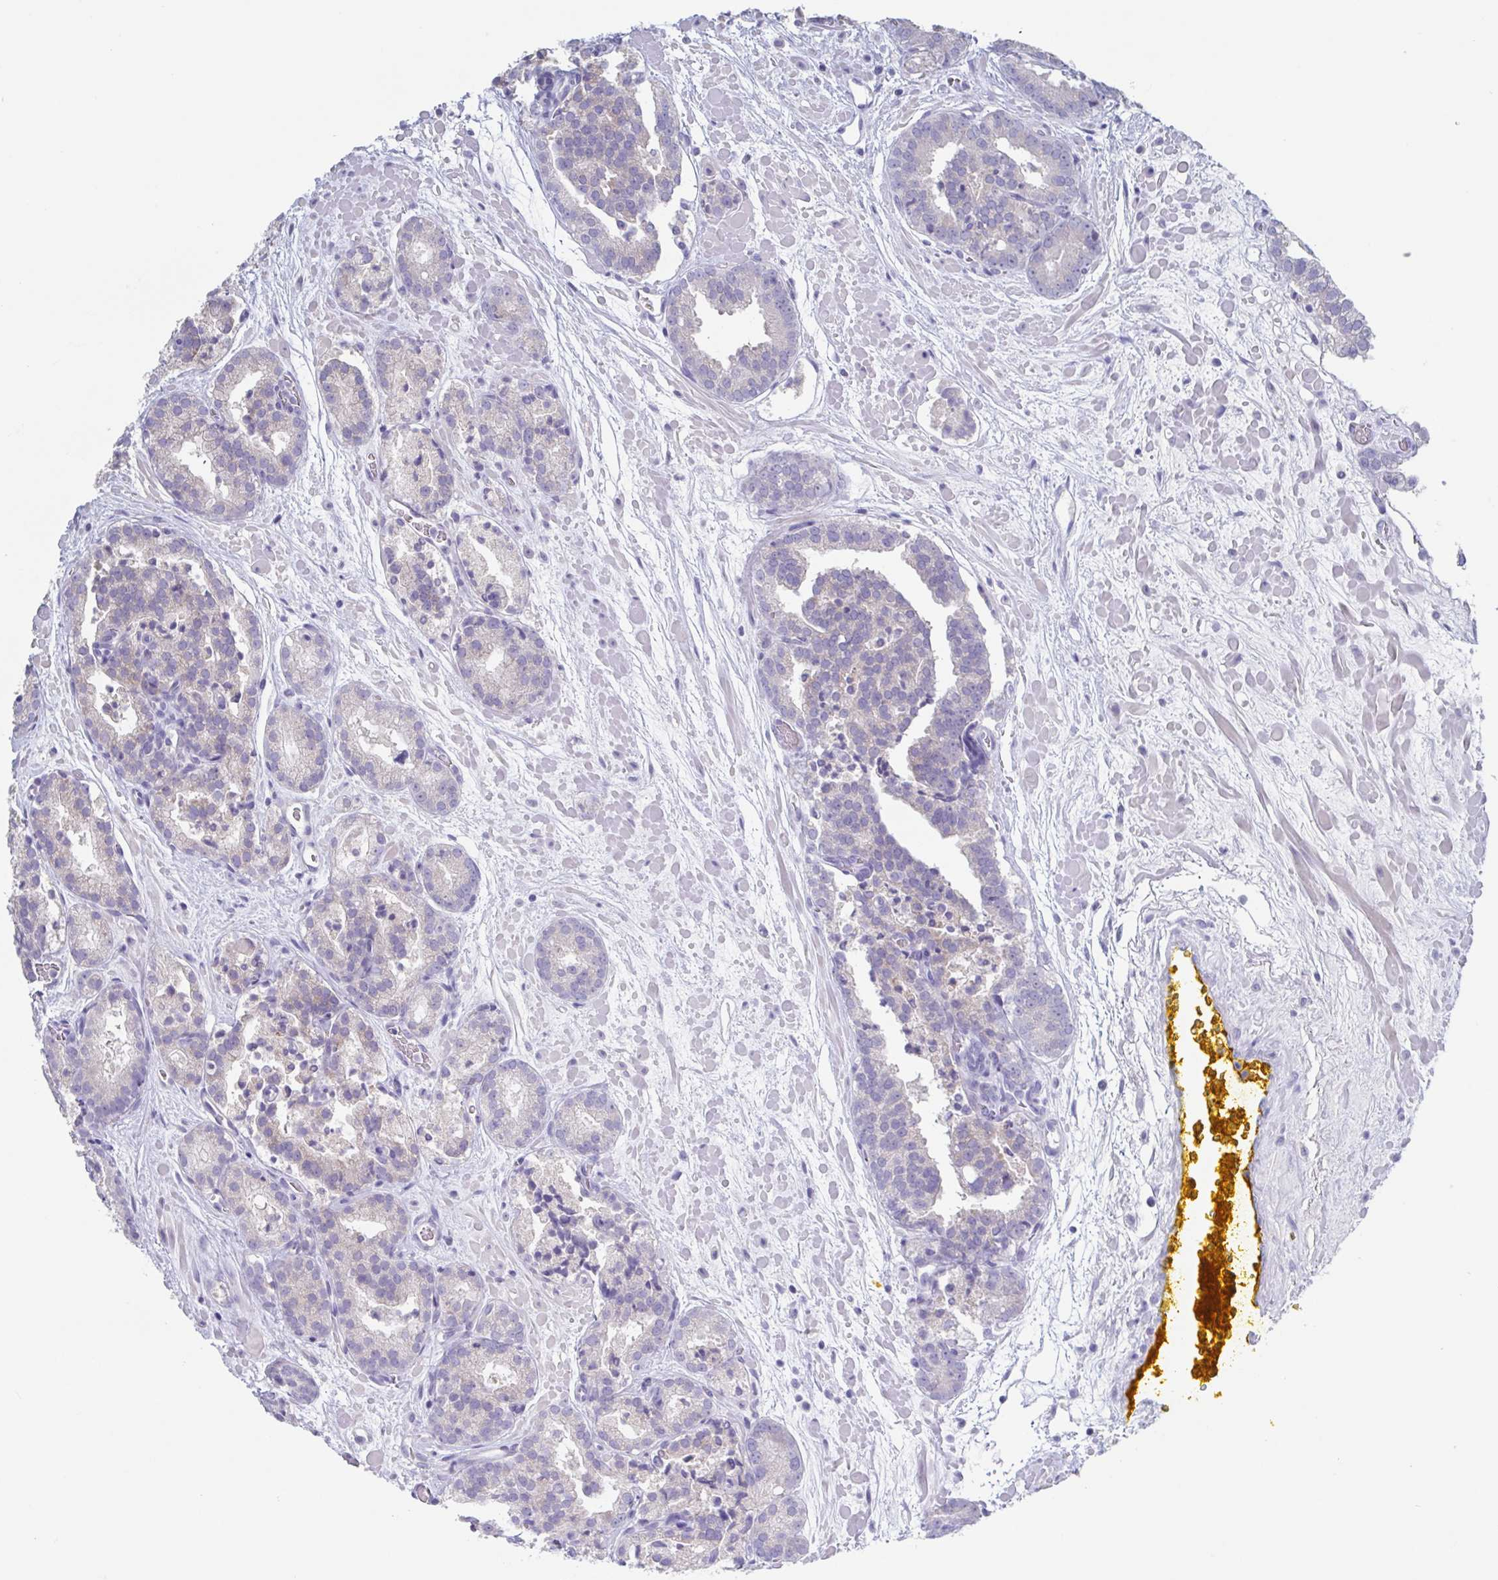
{"staining": {"intensity": "negative", "quantity": "none", "location": "none"}, "tissue": "prostate cancer", "cell_type": "Tumor cells", "image_type": "cancer", "snomed": [{"axis": "morphology", "description": "Adenocarcinoma, High grade"}, {"axis": "topography", "description": "Prostate"}], "caption": "Photomicrograph shows no significant protein expression in tumor cells of prostate adenocarcinoma (high-grade). Nuclei are stained in blue.", "gene": "NOXRED1", "patient": {"sex": "male", "age": 66}}